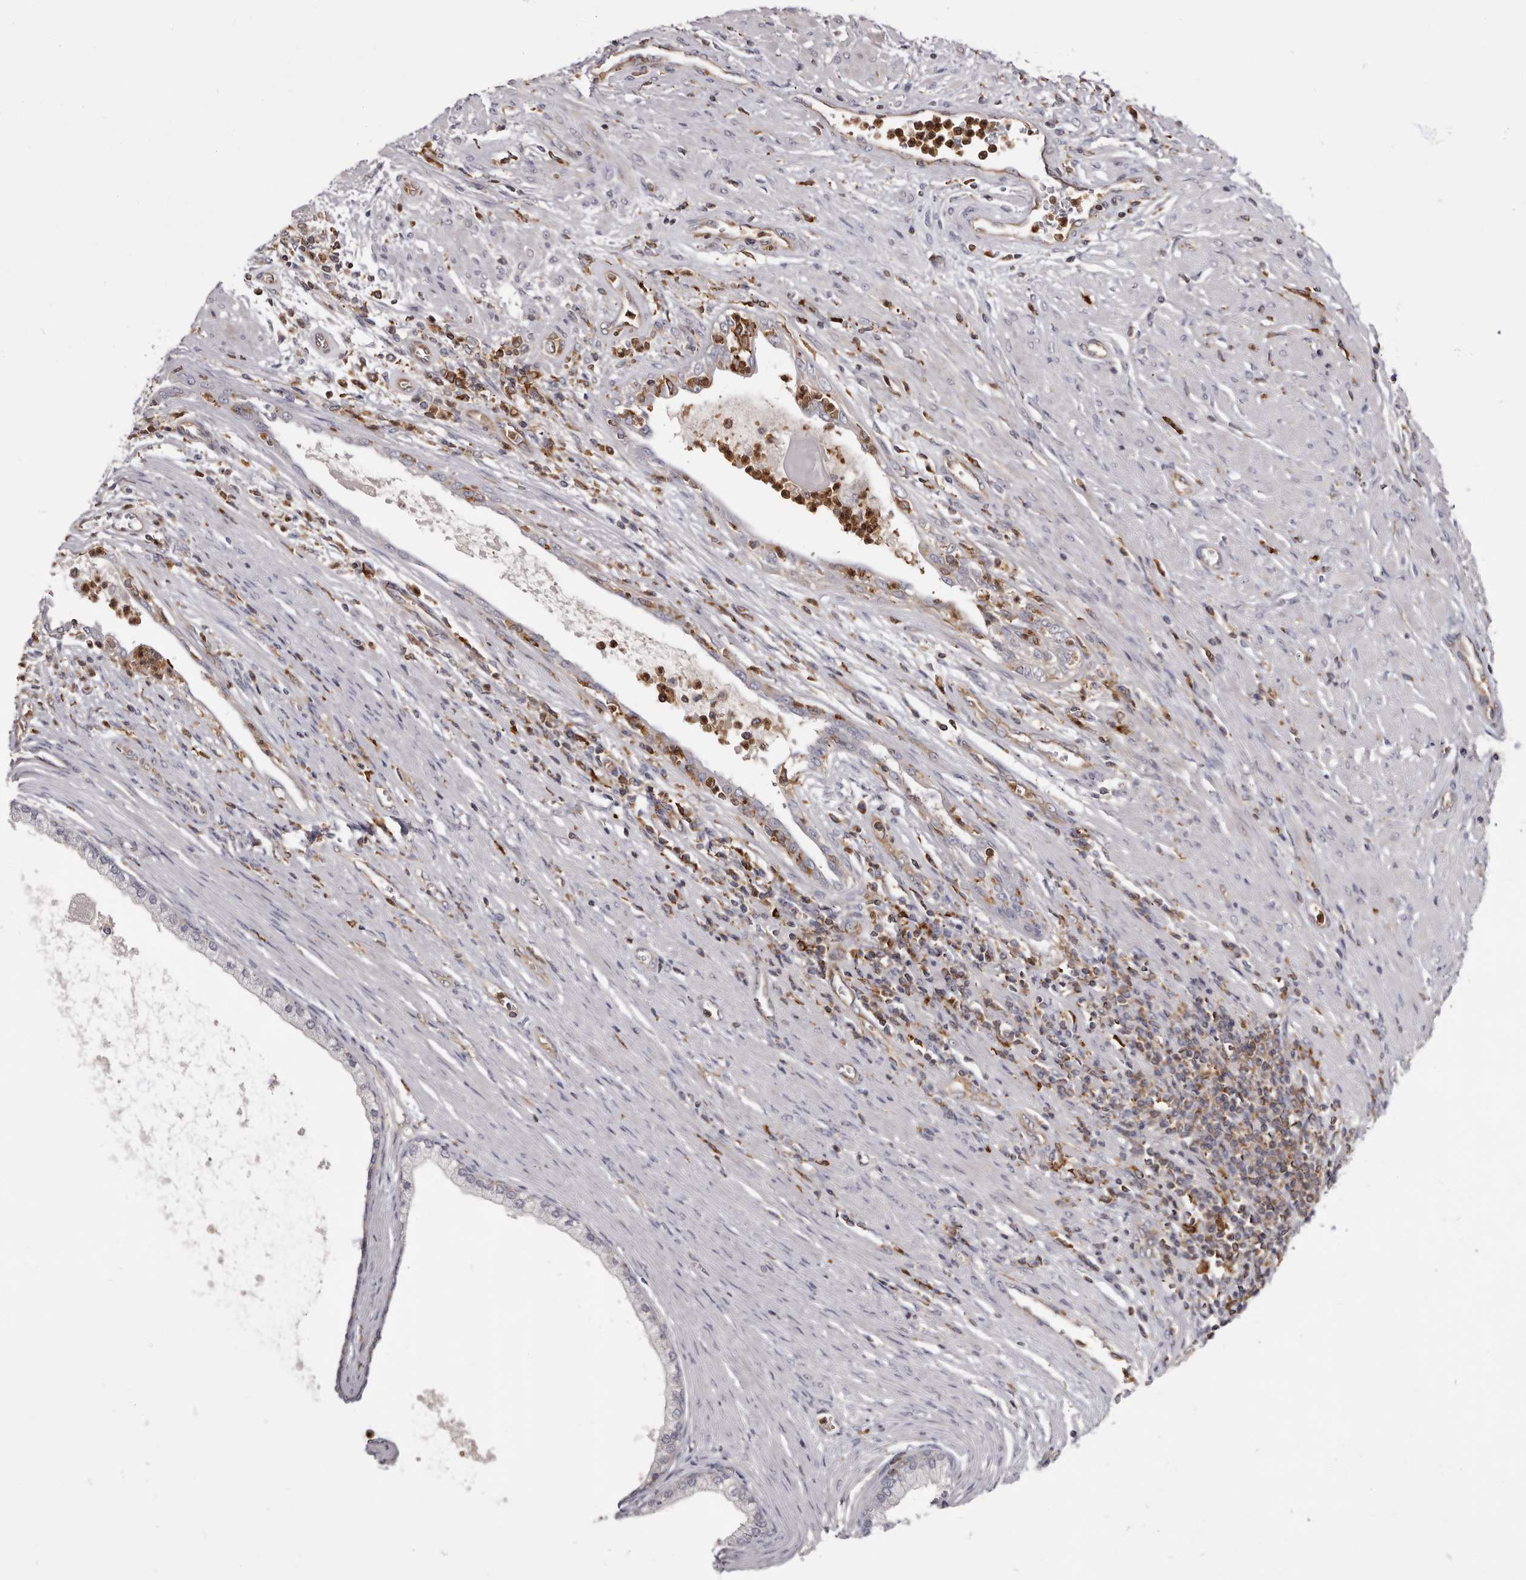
{"staining": {"intensity": "negative", "quantity": "none", "location": "none"}, "tissue": "prostate cancer", "cell_type": "Tumor cells", "image_type": "cancer", "snomed": [{"axis": "morphology", "description": "Normal tissue, NOS"}, {"axis": "morphology", "description": "Adenocarcinoma, Low grade"}, {"axis": "topography", "description": "Prostate"}, {"axis": "topography", "description": "Peripheral nerve tissue"}], "caption": "There is no significant staining in tumor cells of low-grade adenocarcinoma (prostate).", "gene": "CBL", "patient": {"sex": "male", "age": 71}}